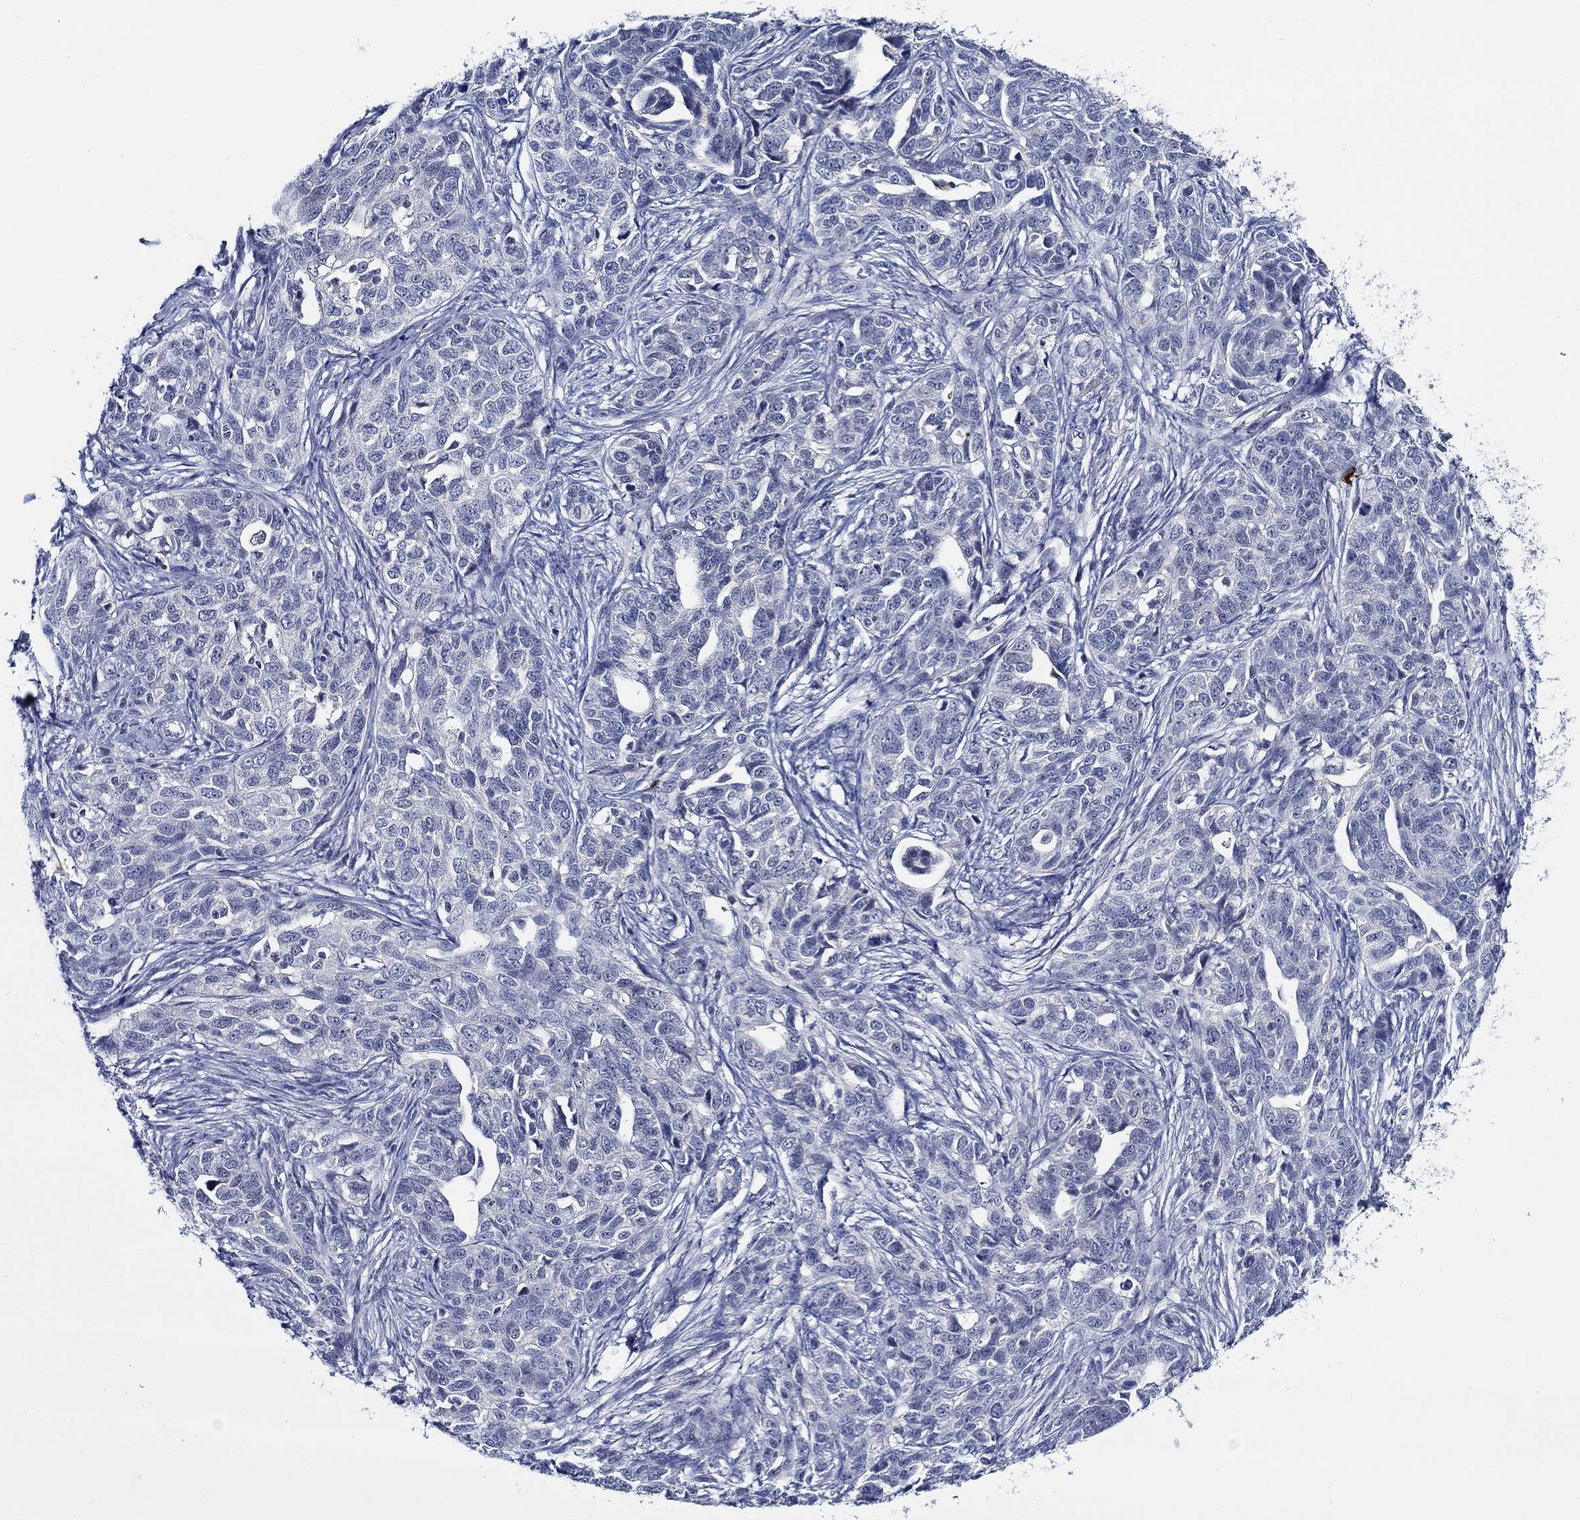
{"staining": {"intensity": "negative", "quantity": "none", "location": "none"}, "tissue": "ovarian cancer", "cell_type": "Tumor cells", "image_type": "cancer", "snomed": [{"axis": "morphology", "description": "Cystadenocarcinoma, serous, NOS"}, {"axis": "topography", "description": "Ovary"}], "caption": "Micrograph shows no protein positivity in tumor cells of ovarian cancer (serous cystadenocarcinoma) tissue.", "gene": "ALOX12", "patient": {"sex": "female", "age": 71}}